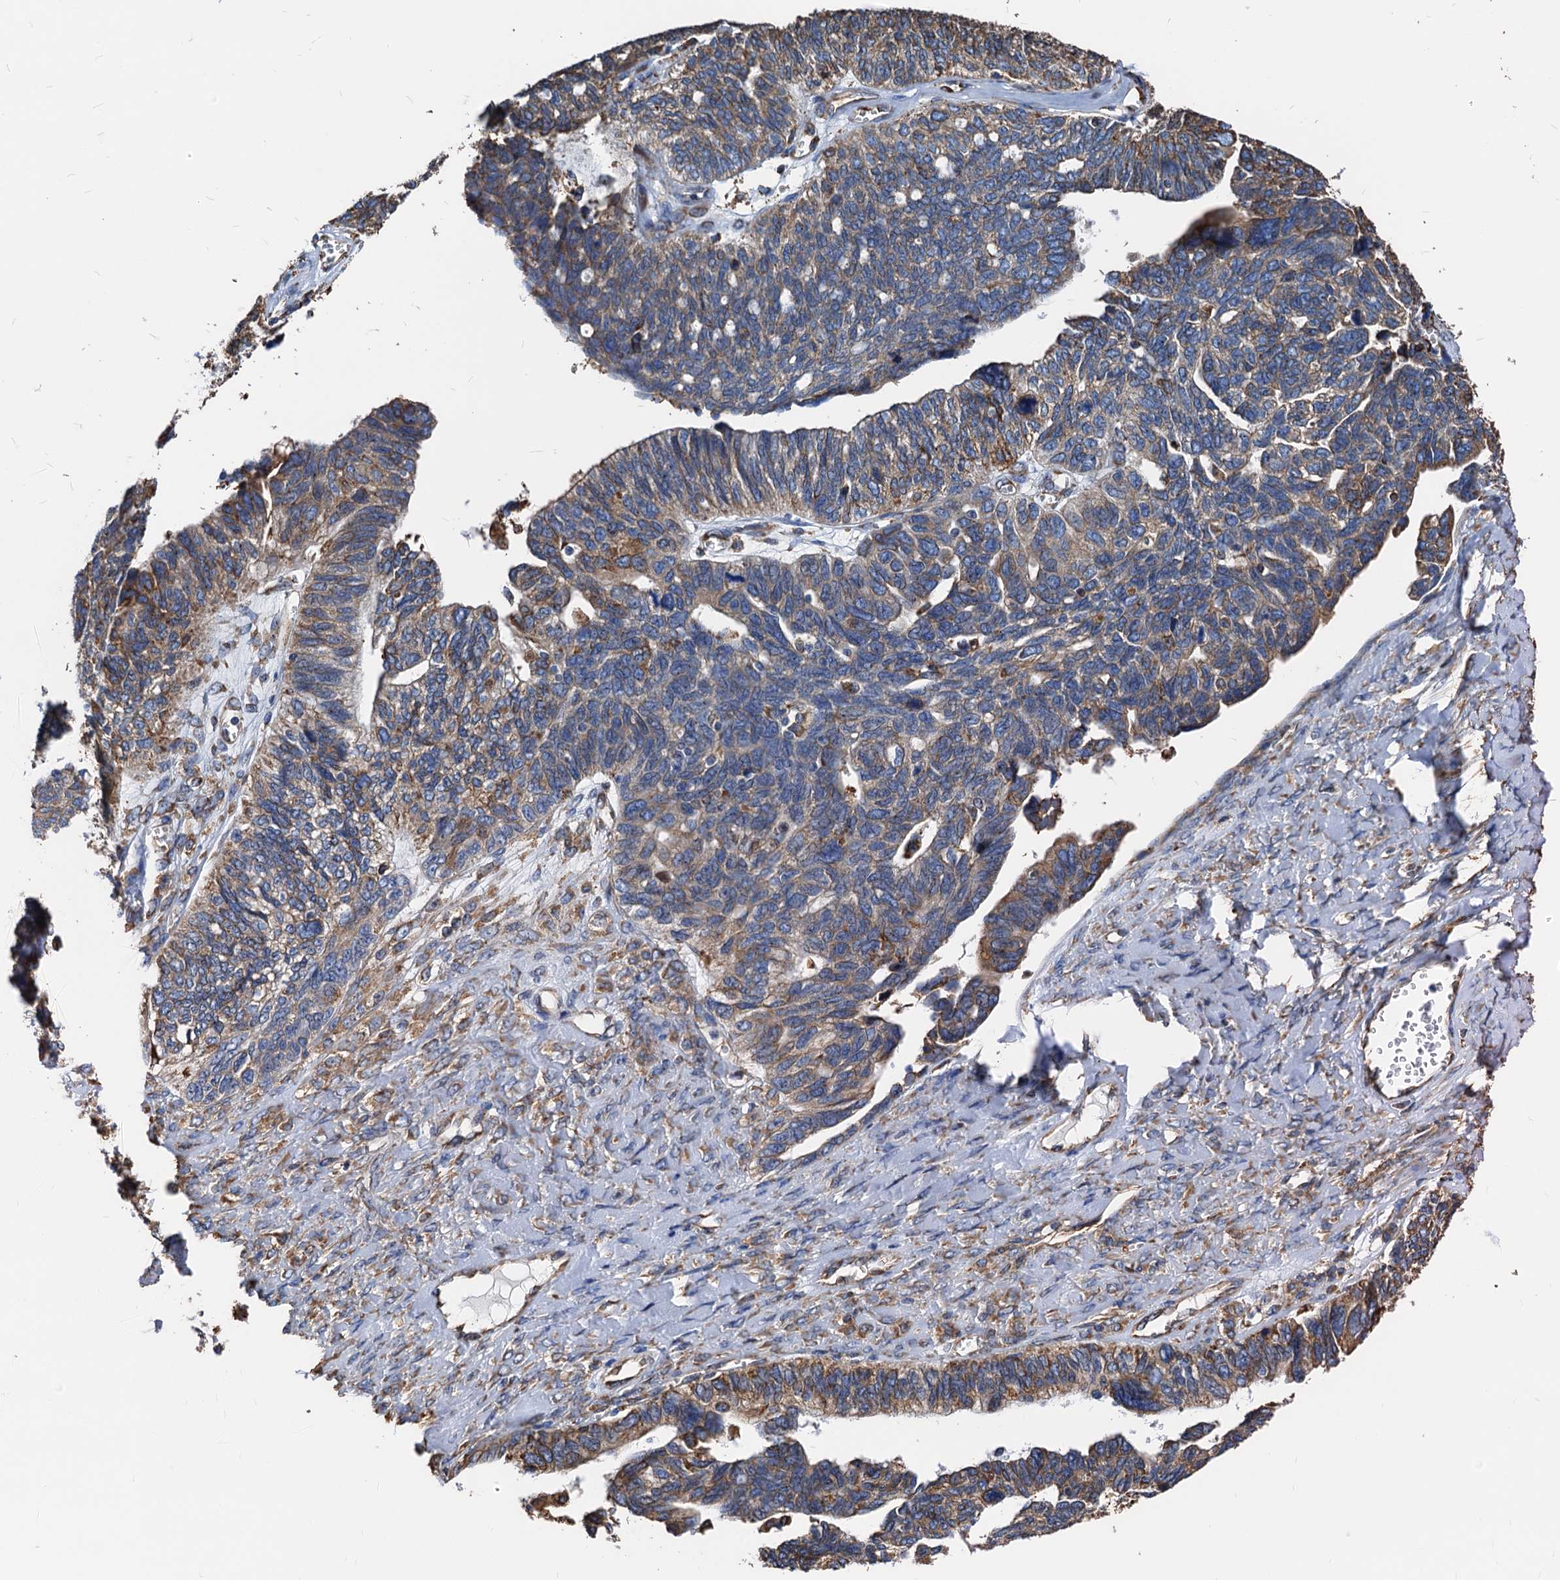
{"staining": {"intensity": "moderate", "quantity": "25%-75%", "location": "cytoplasmic/membranous"}, "tissue": "ovarian cancer", "cell_type": "Tumor cells", "image_type": "cancer", "snomed": [{"axis": "morphology", "description": "Cystadenocarcinoma, serous, NOS"}, {"axis": "topography", "description": "Ovary"}], "caption": "This micrograph exhibits immunohistochemistry (IHC) staining of human ovarian cancer (serous cystadenocarcinoma), with medium moderate cytoplasmic/membranous positivity in about 25%-75% of tumor cells.", "gene": "HSPA5", "patient": {"sex": "female", "age": 79}}